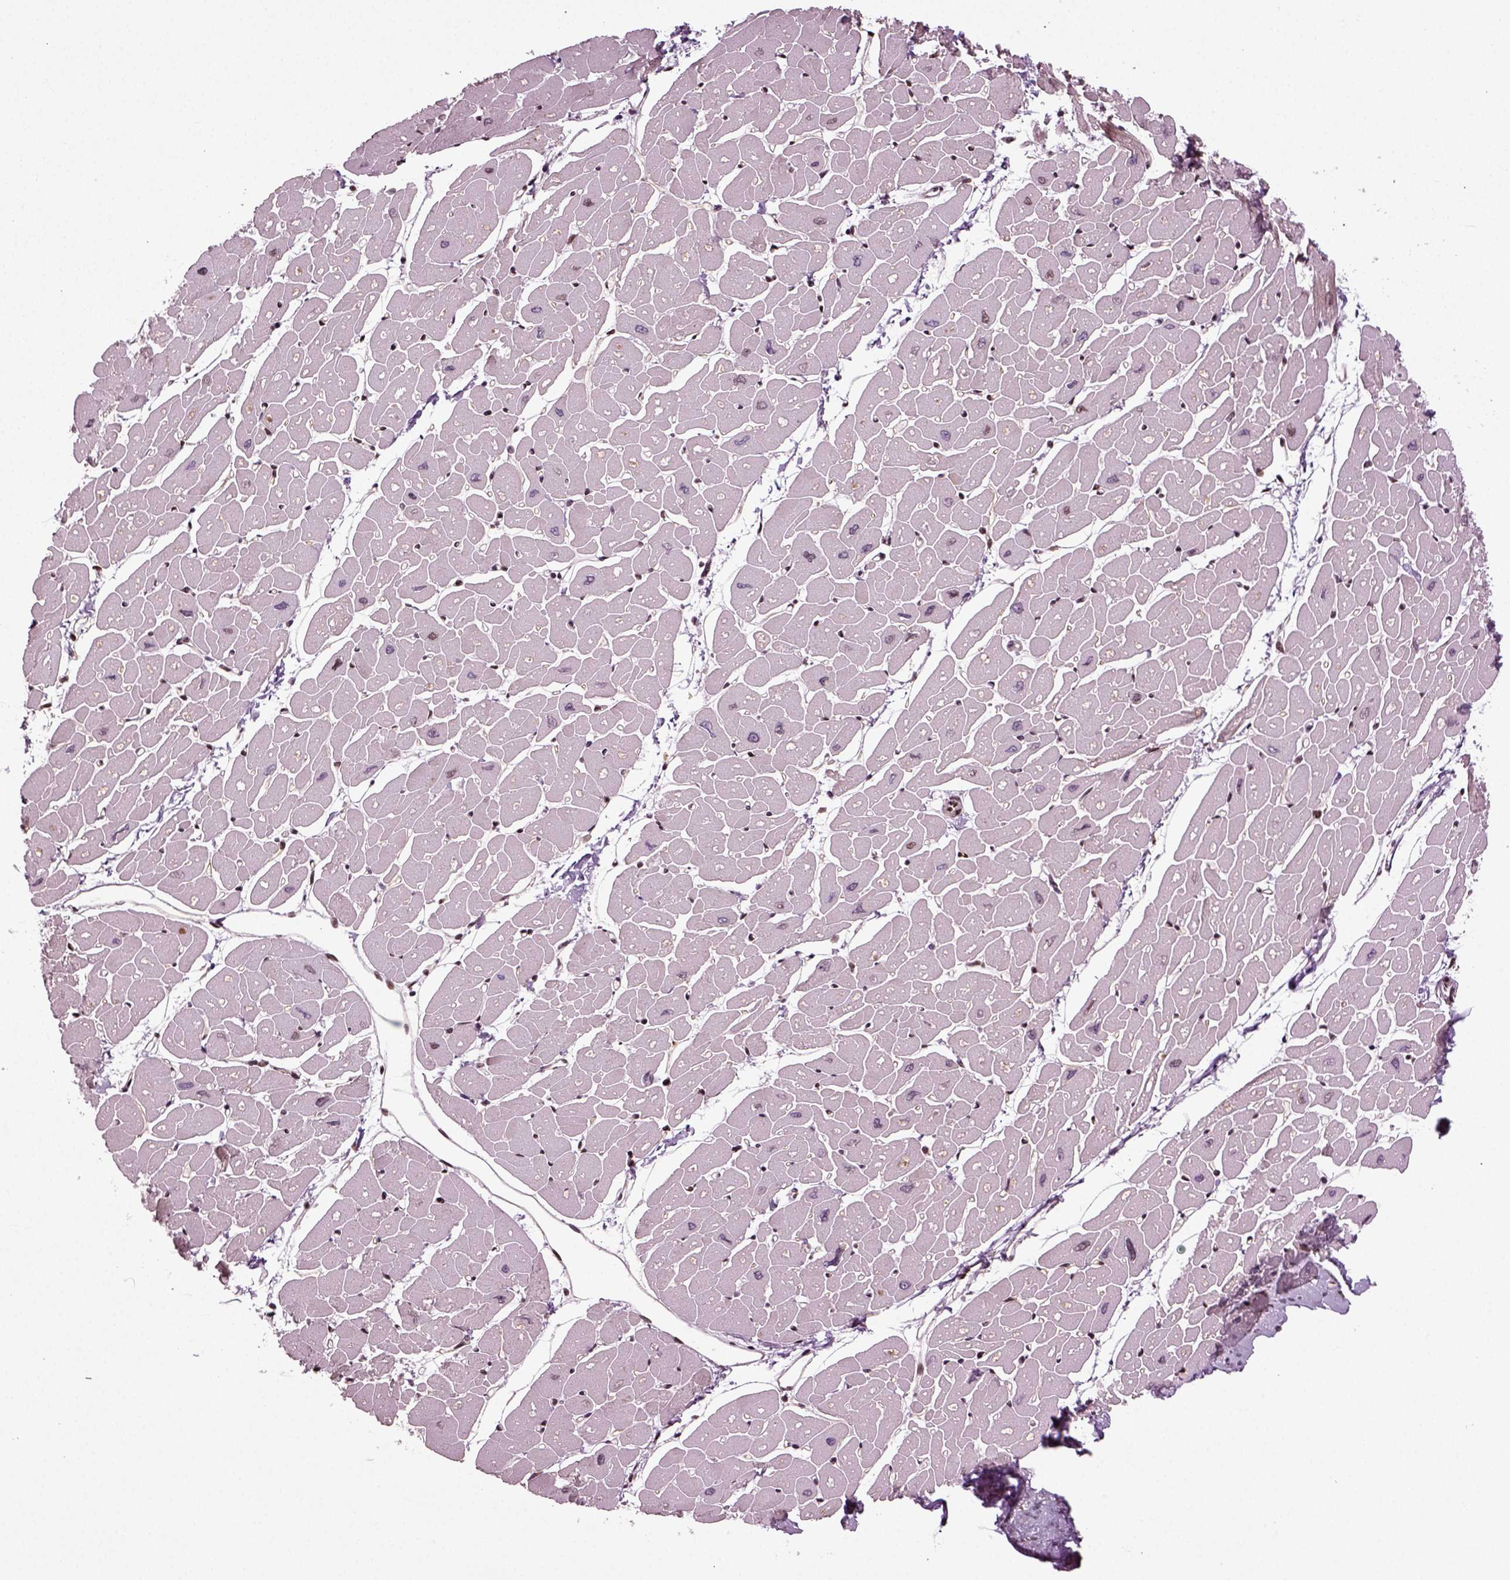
{"staining": {"intensity": "moderate", "quantity": "<25%", "location": "nuclear"}, "tissue": "heart muscle", "cell_type": "Cardiomyocytes", "image_type": "normal", "snomed": [{"axis": "morphology", "description": "Normal tissue, NOS"}, {"axis": "topography", "description": "Heart"}], "caption": "The histopathology image demonstrates staining of benign heart muscle, revealing moderate nuclear protein staining (brown color) within cardiomyocytes. The staining was performed using DAB (3,3'-diaminobenzidine) to visualize the protein expression in brown, while the nuclei were stained in blue with hematoxylin (Magnification: 20x).", "gene": "HEYL", "patient": {"sex": "male", "age": 57}}